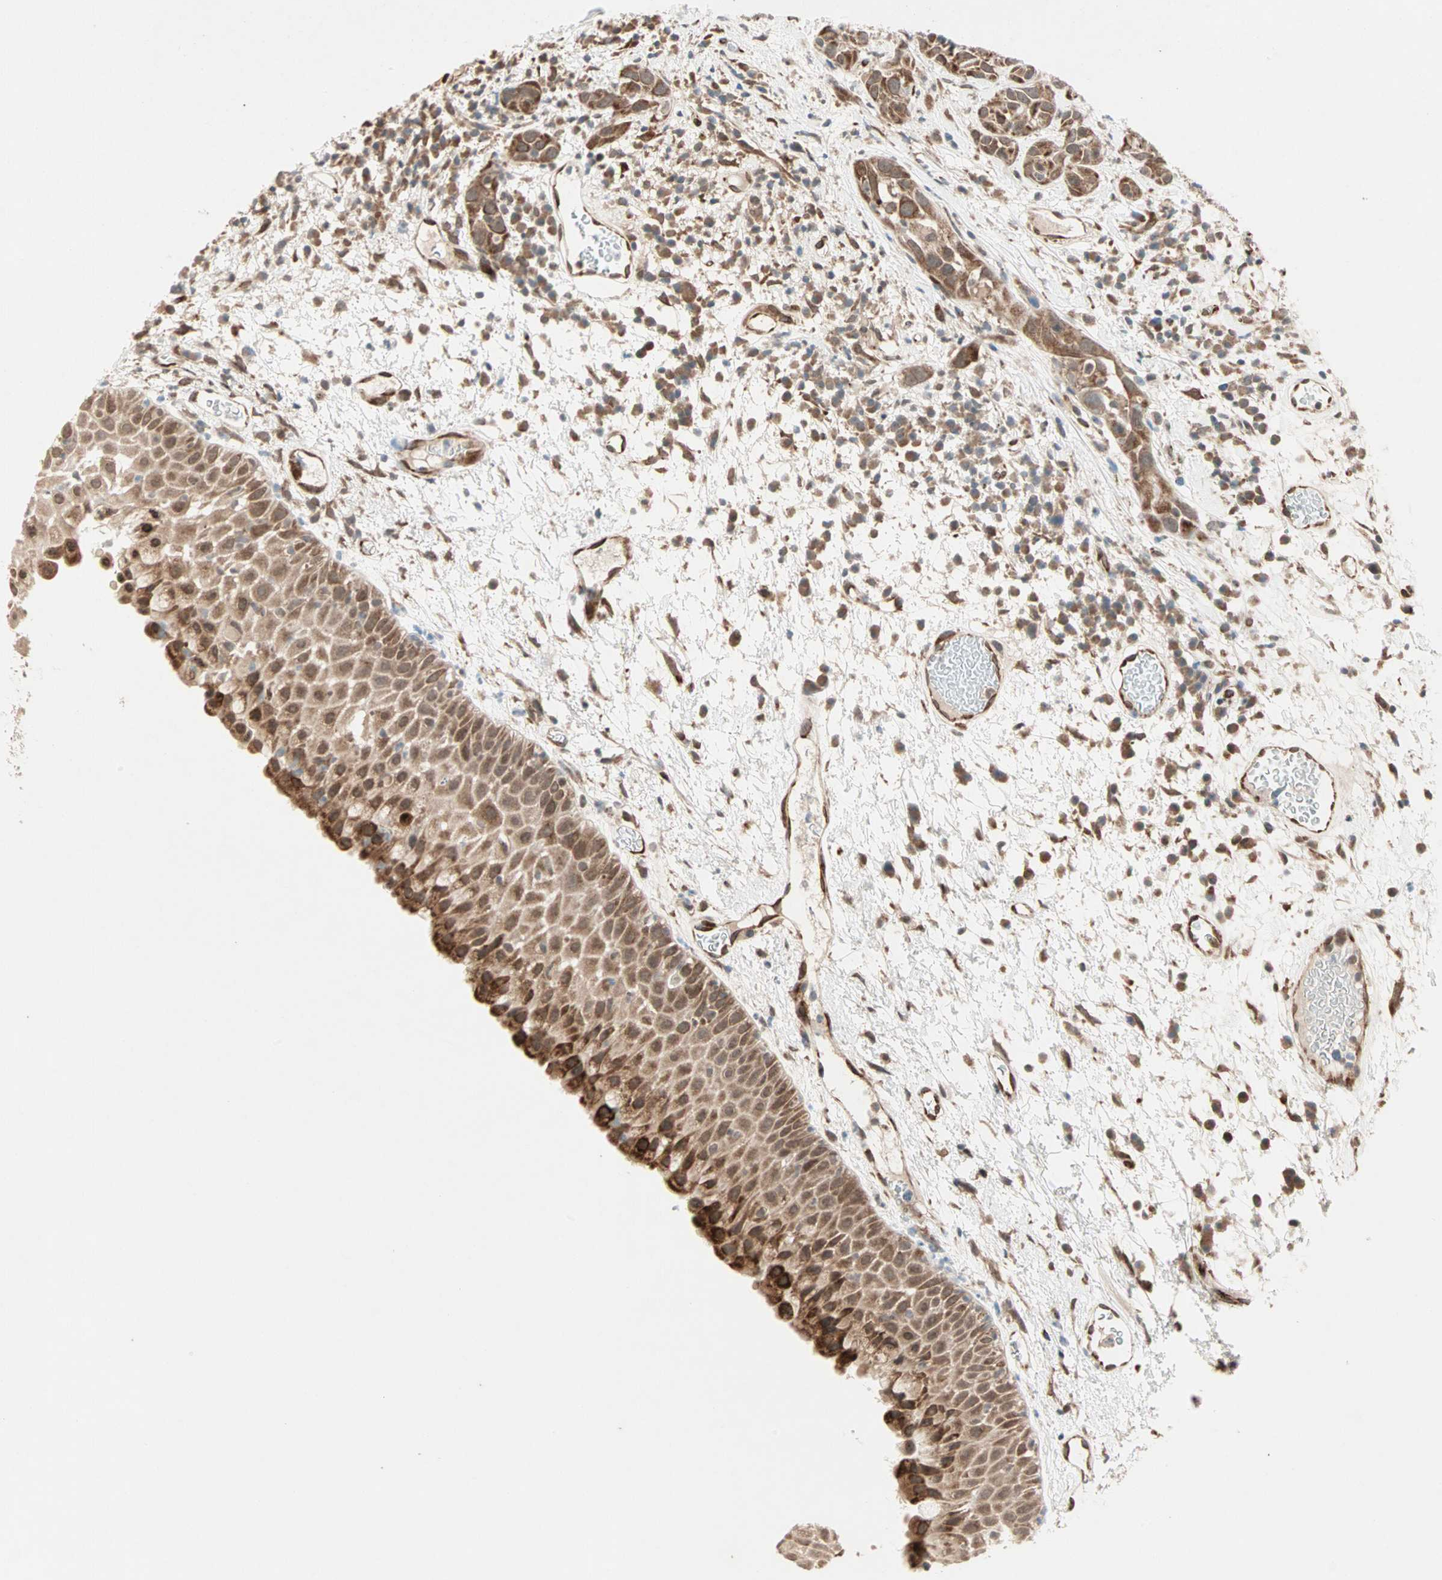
{"staining": {"intensity": "moderate", "quantity": ">75%", "location": "cytoplasmic/membranous"}, "tissue": "head and neck cancer", "cell_type": "Tumor cells", "image_type": "cancer", "snomed": [{"axis": "morphology", "description": "Squamous cell carcinoma, NOS"}, {"axis": "topography", "description": "Head-Neck"}], "caption": "Moderate cytoplasmic/membranous expression for a protein is identified in about >75% of tumor cells of squamous cell carcinoma (head and neck) using immunohistochemistry.", "gene": "ZNF37A", "patient": {"sex": "male", "age": 62}}